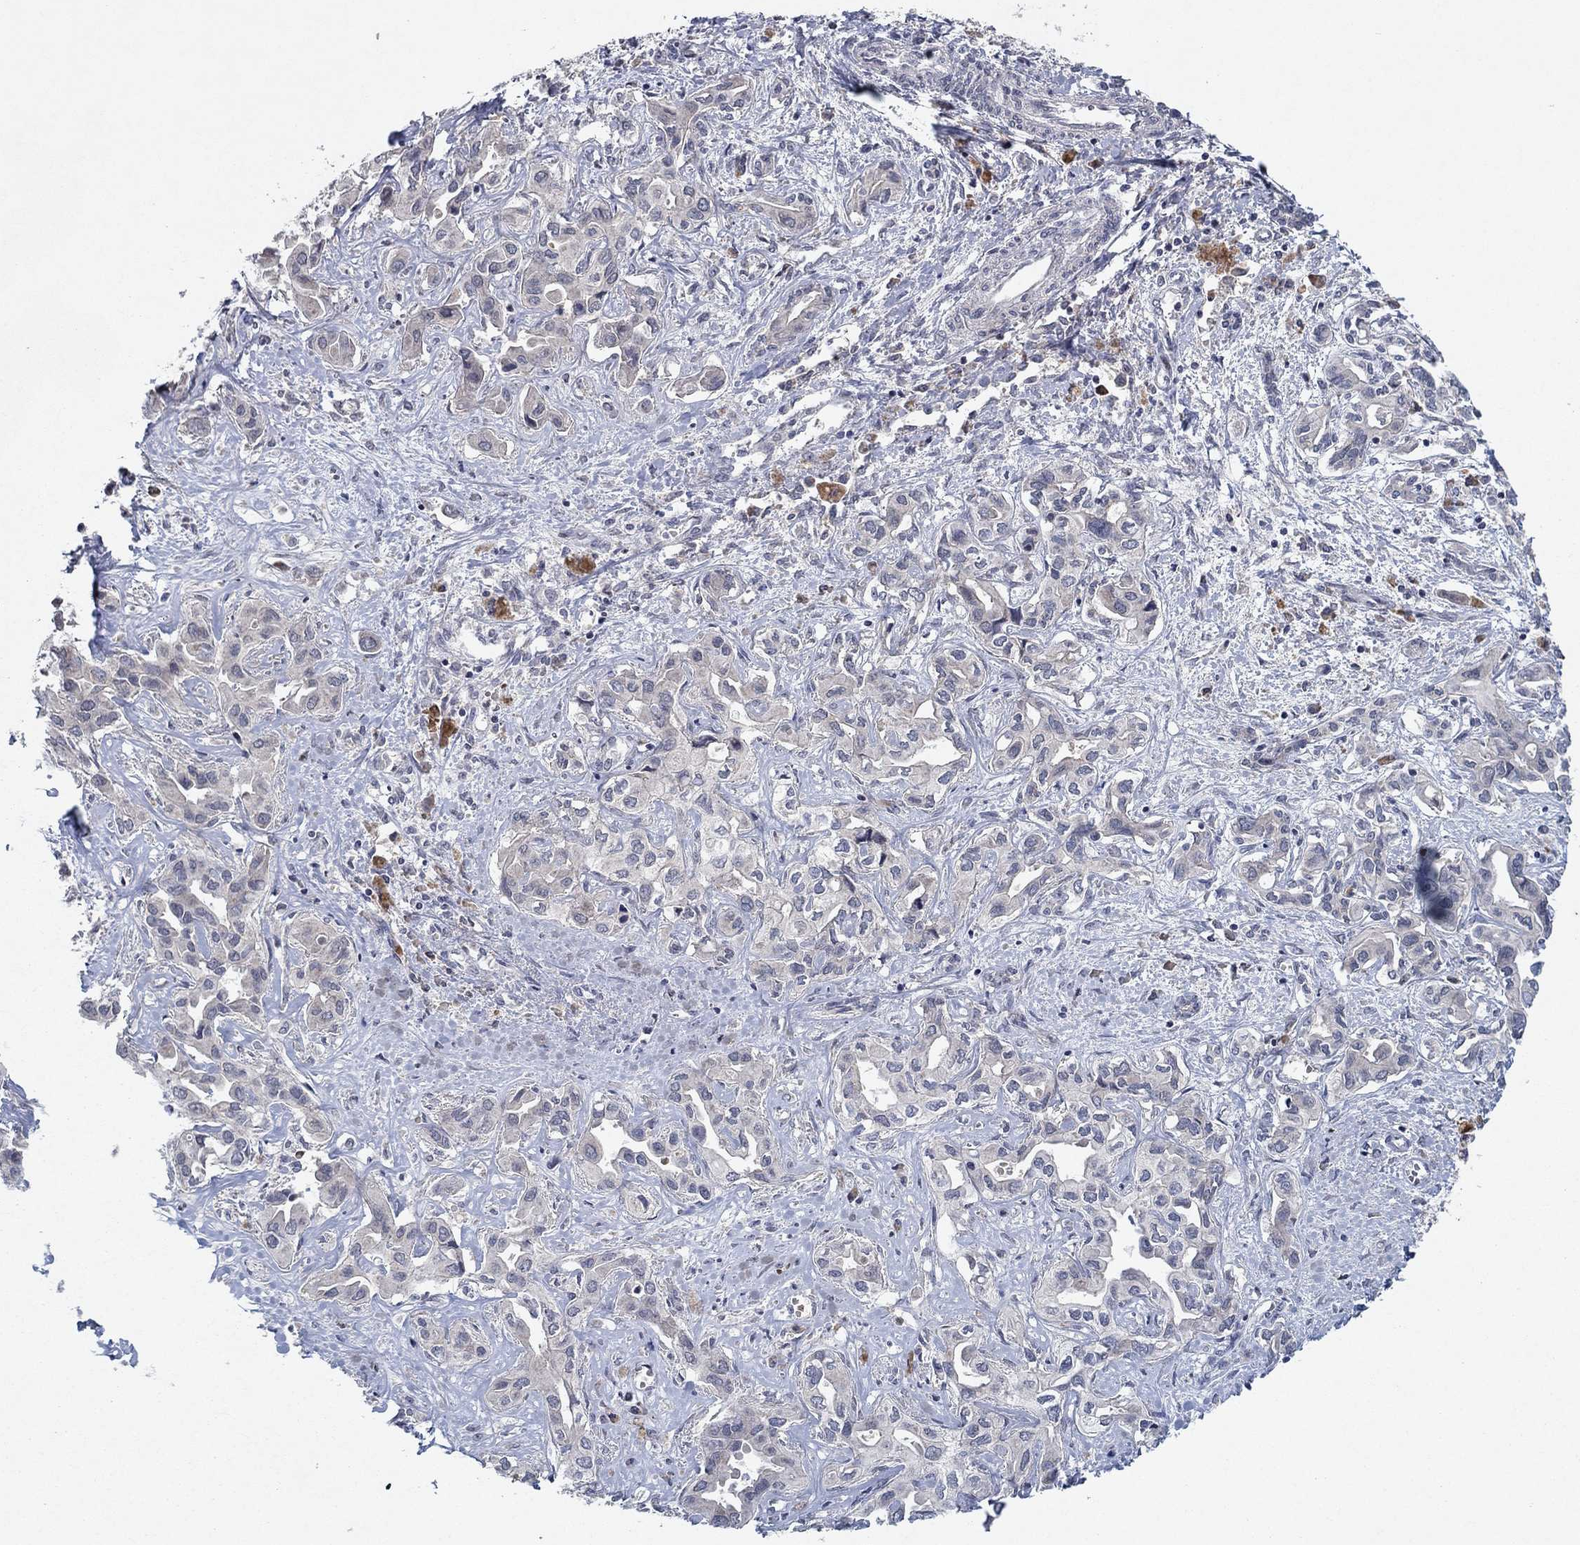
{"staining": {"intensity": "negative", "quantity": "none", "location": "none"}, "tissue": "liver cancer", "cell_type": "Tumor cells", "image_type": "cancer", "snomed": [{"axis": "morphology", "description": "Cholangiocarcinoma"}, {"axis": "topography", "description": "Liver"}], "caption": "Tumor cells show no significant protein expression in cholangiocarcinoma (liver). The staining was performed using DAB to visualize the protein expression in brown, while the nuclei were stained in blue with hematoxylin (Magnification: 20x).", "gene": "IL4", "patient": {"sex": "female", "age": 64}}